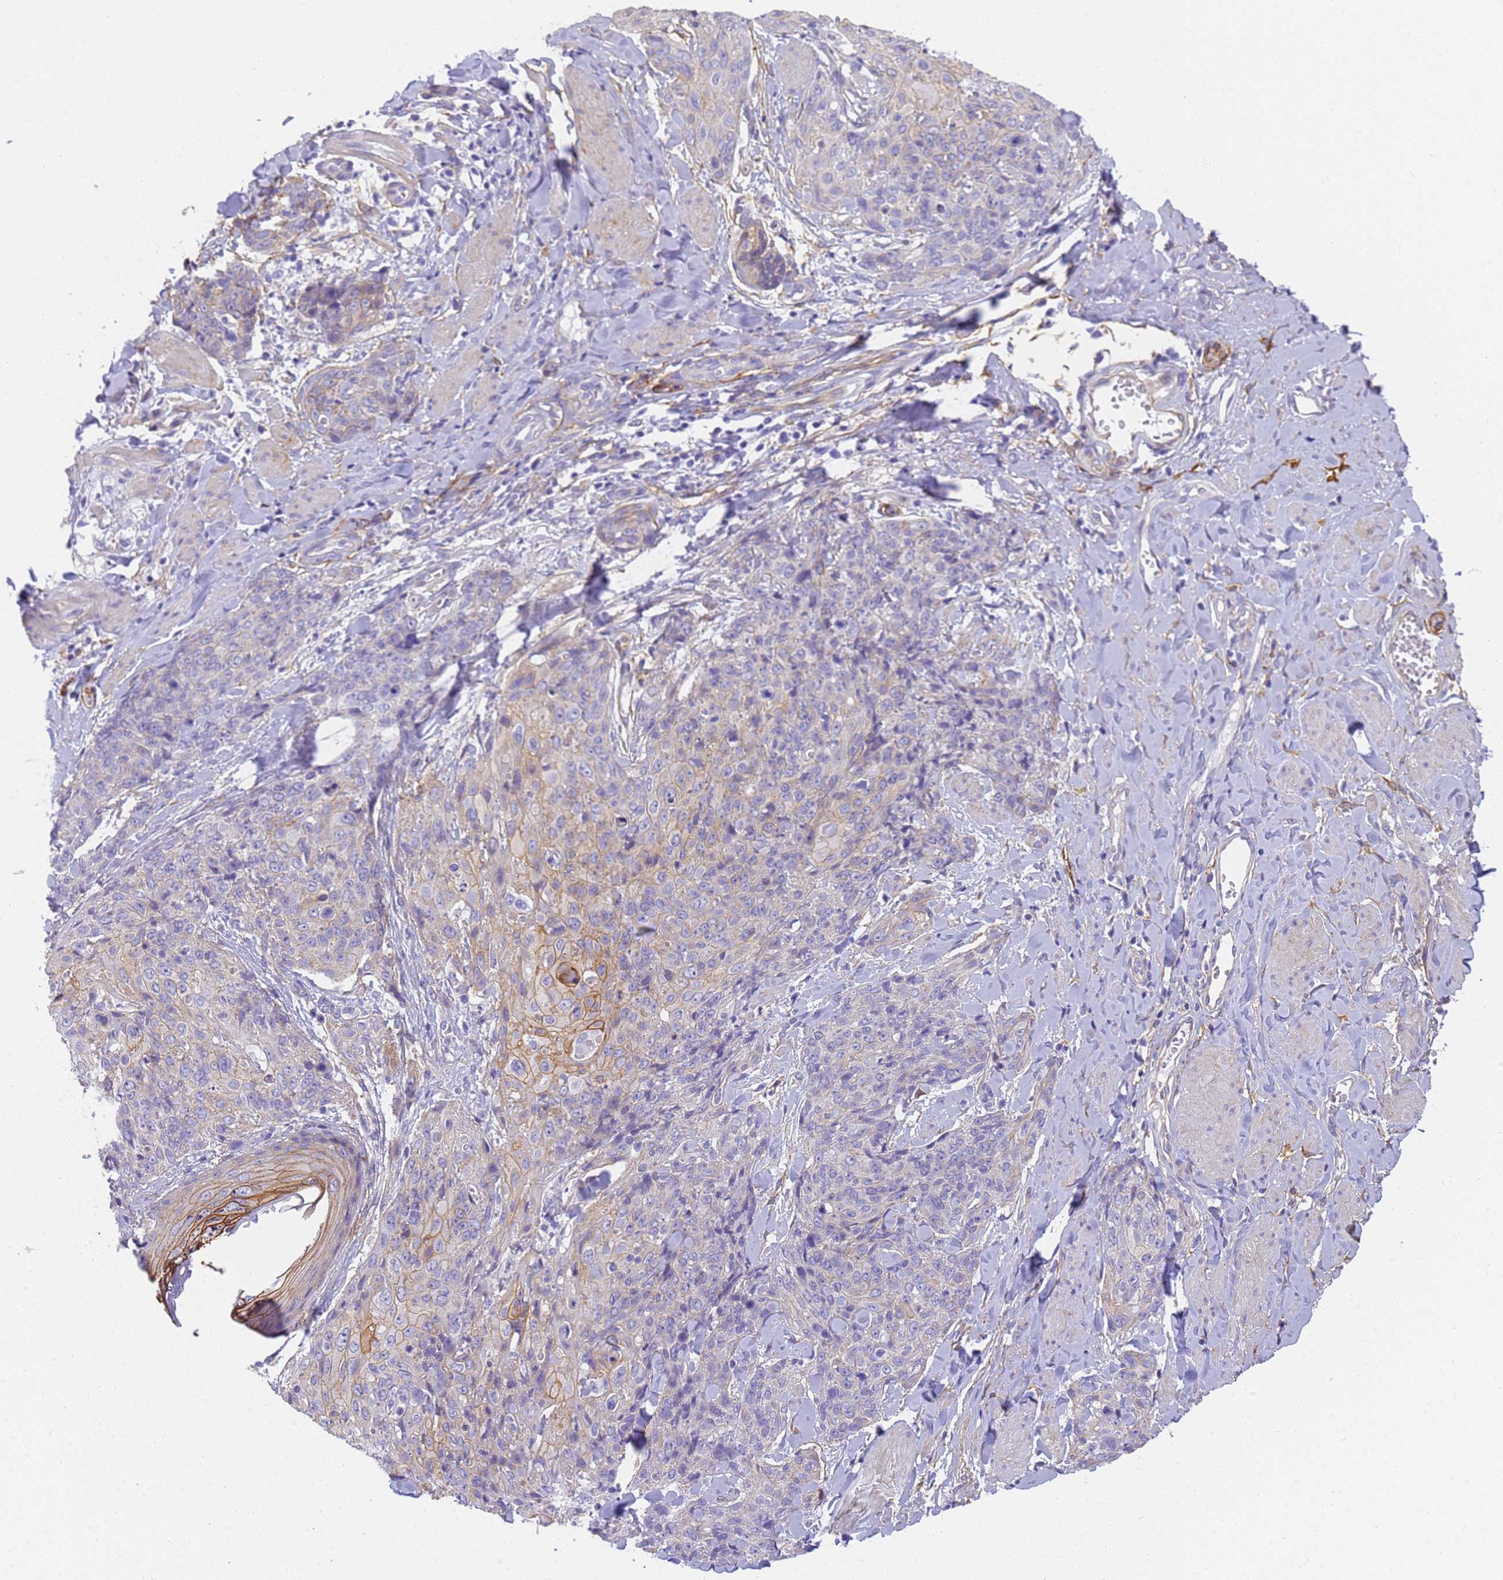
{"staining": {"intensity": "moderate", "quantity": "<25%", "location": "cytoplasmic/membranous"}, "tissue": "skin cancer", "cell_type": "Tumor cells", "image_type": "cancer", "snomed": [{"axis": "morphology", "description": "Squamous cell carcinoma, NOS"}, {"axis": "topography", "description": "Skin"}, {"axis": "topography", "description": "Vulva"}], "caption": "Skin squamous cell carcinoma stained for a protein displays moderate cytoplasmic/membranous positivity in tumor cells. (IHC, brightfield microscopy, high magnification).", "gene": "MVB12A", "patient": {"sex": "female", "age": 85}}